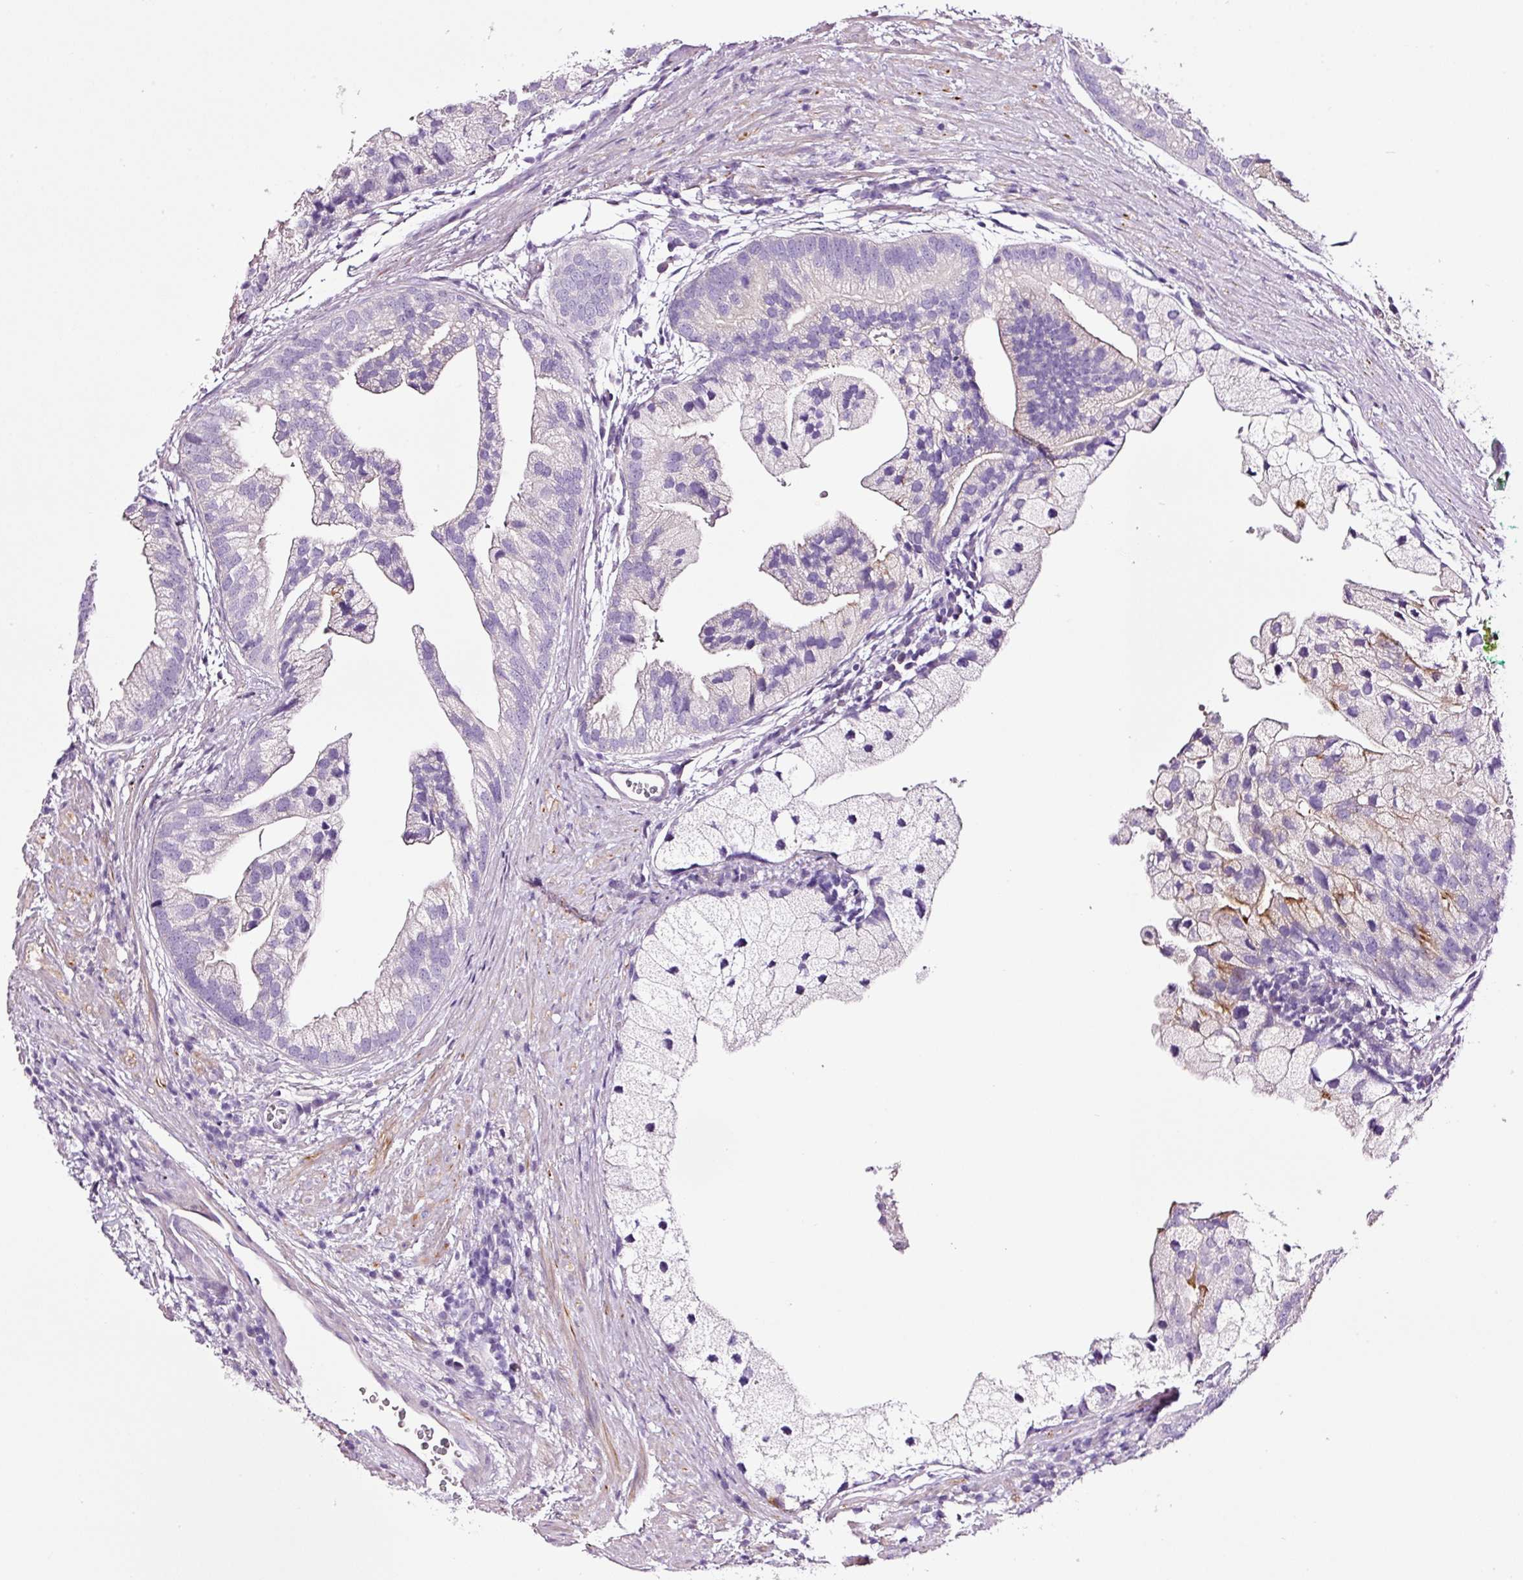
{"staining": {"intensity": "negative", "quantity": "none", "location": "none"}, "tissue": "prostate cancer", "cell_type": "Tumor cells", "image_type": "cancer", "snomed": [{"axis": "morphology", "description": "Adenocarcinoma, High grade"}, {"axis": "topography", "description": "Prostate"}], "caption": "Immunohistochemistry (IHC) photomicrograph of neoplastic tissue: human prostate adenocarcinoma (high-grade) stained with DAB (3,3'-diaminobenzidine) demonstrates no significant protein expression in tumor cells. Brightfield microscopy of immunohistochemistry stained with DAB (brown) and hematoxylin (blue), captured at high magnification.", "gene": "PAM", "patient": {"sex": "male", "age": 62}}